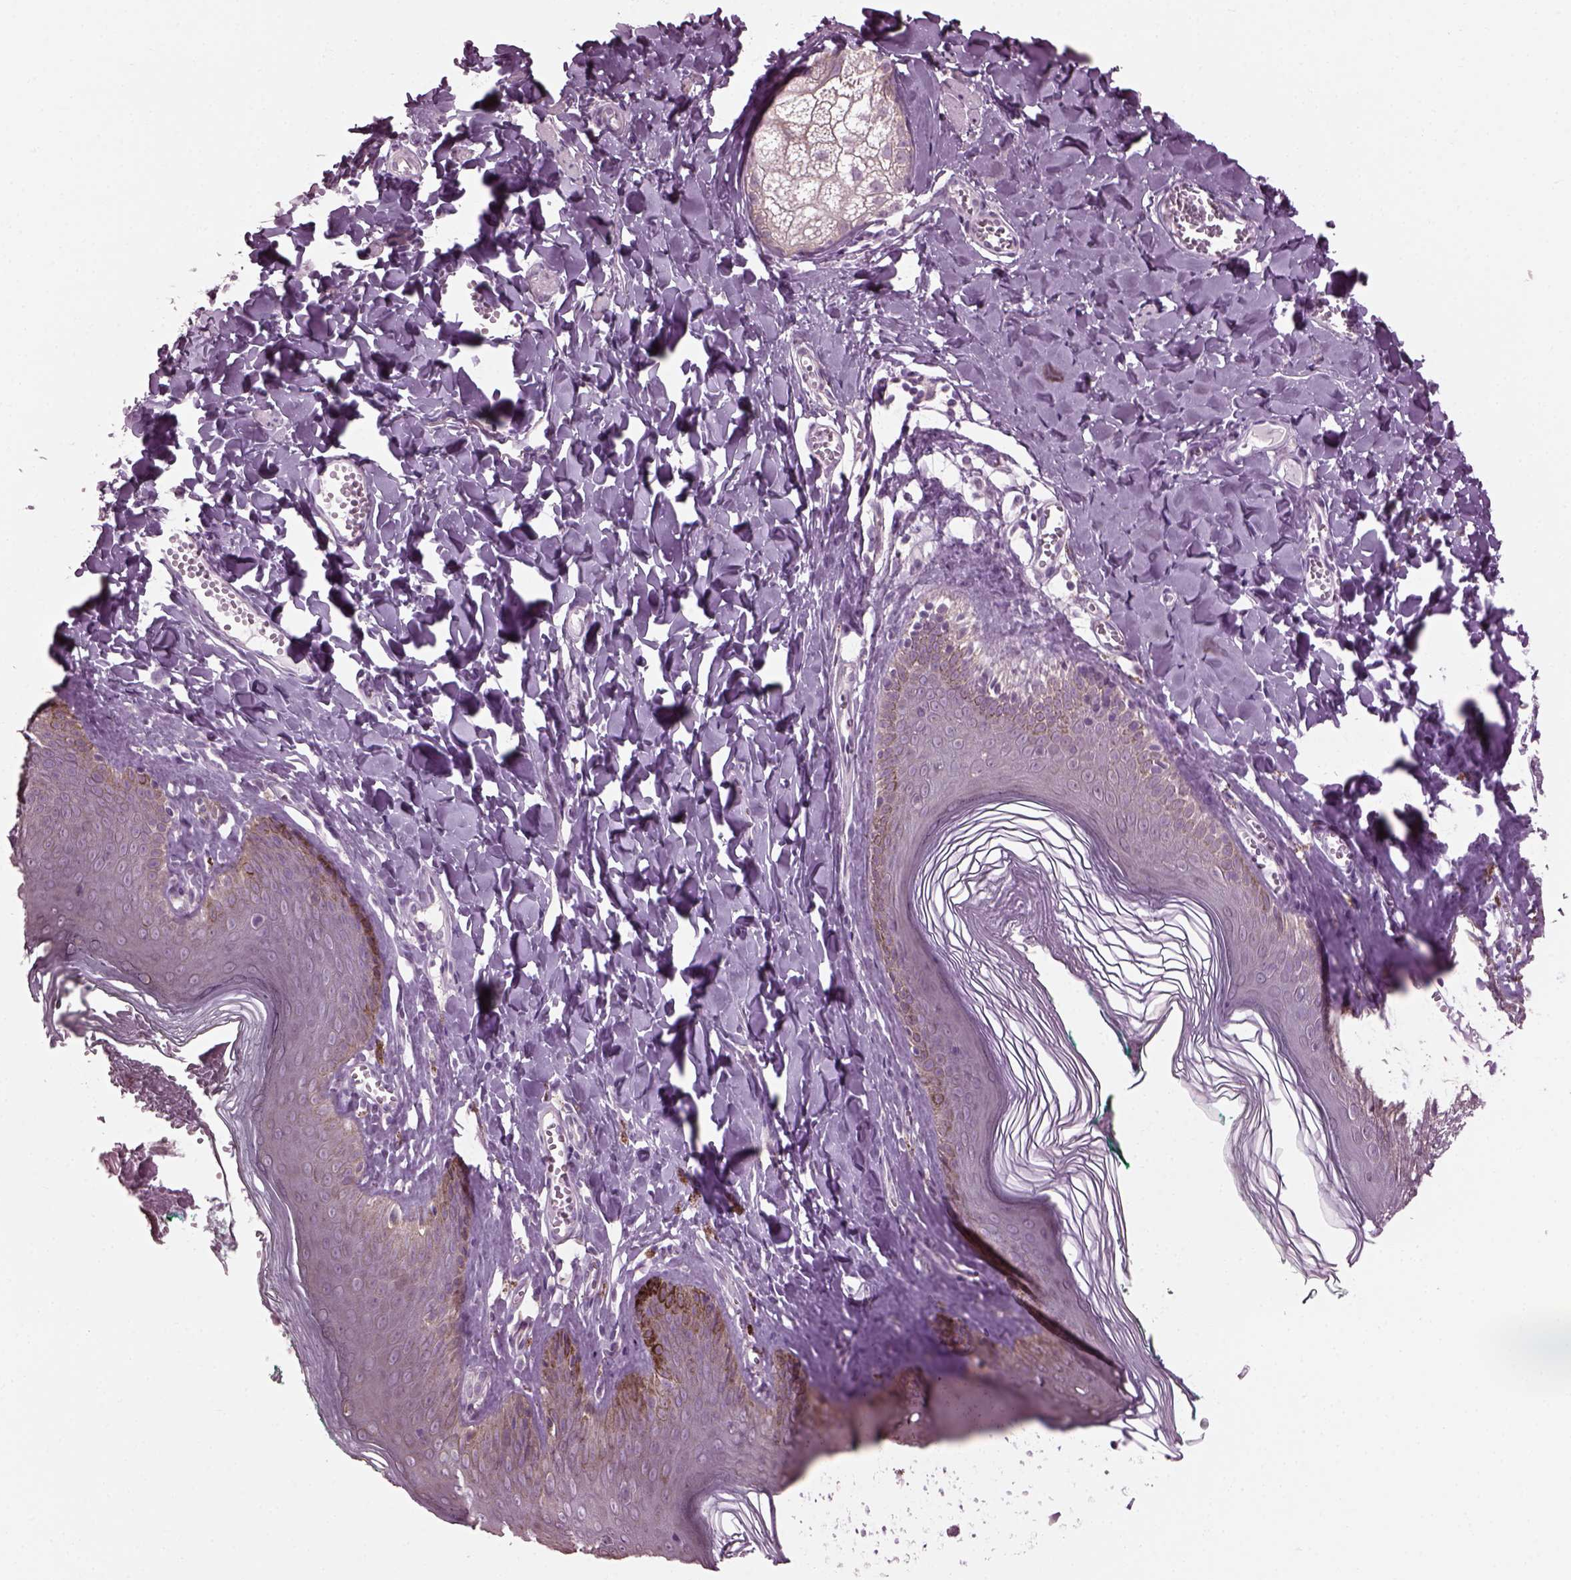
{"staining": {"intensity": "negative", "quantity": "none", "location": "none"}, "tissue": "skin", "cell_type": "Epidermal cells", "image_type": "normal", "snomed": [{"axis": "morphology", "description": "Normal tissue, NOS"}, {"axis": "topography", "description": "Vulva"}, {"axis": "topography", "description": "Peripheral nerve tissue"}], "caption": "High magnification brightfield microscopy of normal skin stained with DAB (brown) and counterstained with hematoxylin (blue): epidermal cells show no significant staining.", "gene": "CABP5", "patient": {"sex": "female", "age": 66}}